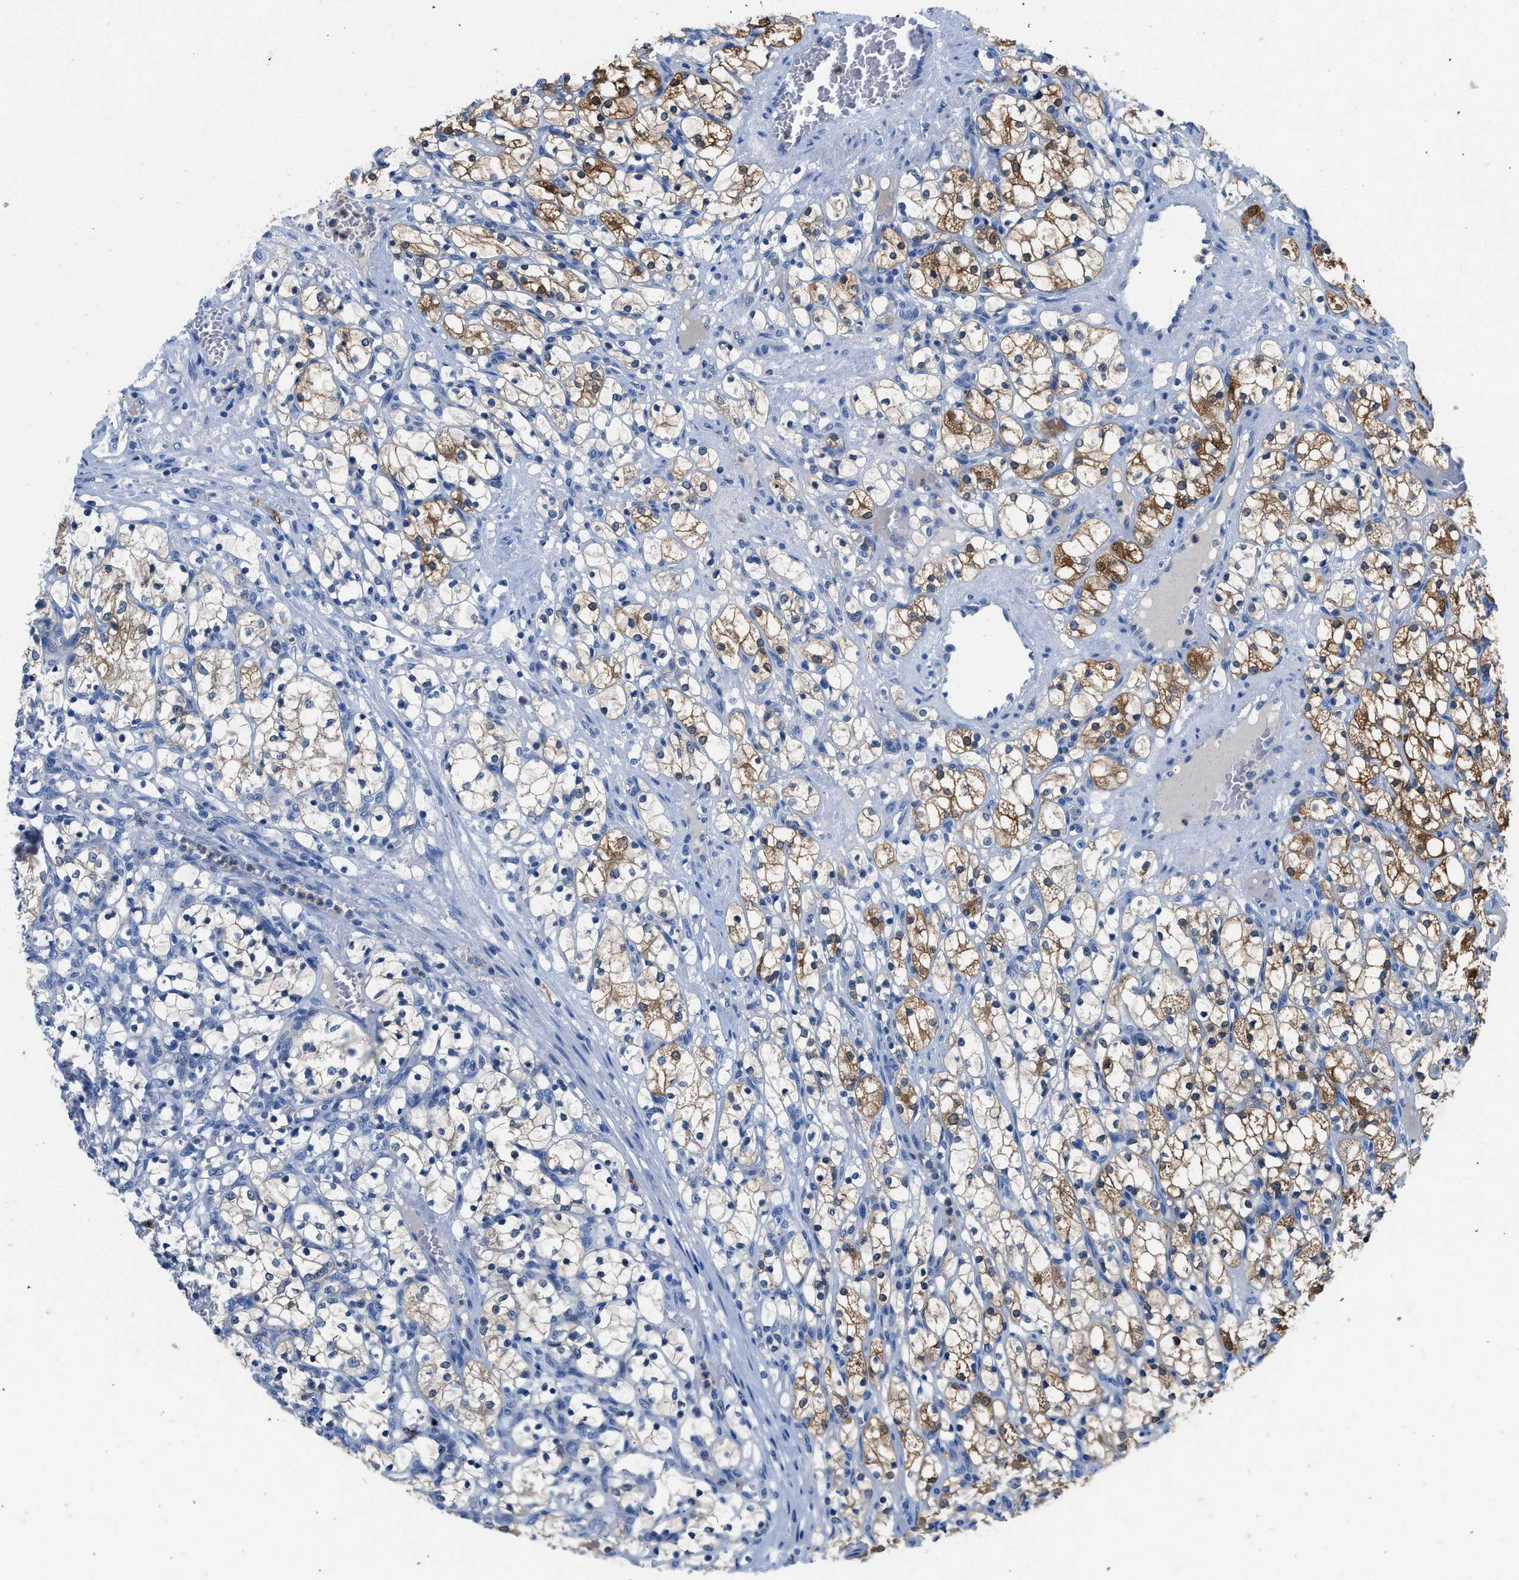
{"staining": {"intensity": "moderate", "quantity": "25%-75%", "location": "cytoplasmic/membranous"}, "tissue": "renal cancer", "cell_type": "Tumor cells", "image_type": "cancer", "snomed": [{"axis": "morphology", "description": "Adenocarcinoma, NOS"}, {"axis": "topography", "description": "Kidney"}], "caption": "The immunohistochemical stain shows moderate cytoplasmic/membranous staining in tumor cells of adenocarcinoma (renal) tissue. Nuclei are stained in blue.", "gene": "FADS6", "patient": {"sex": "female", "age": 69}}